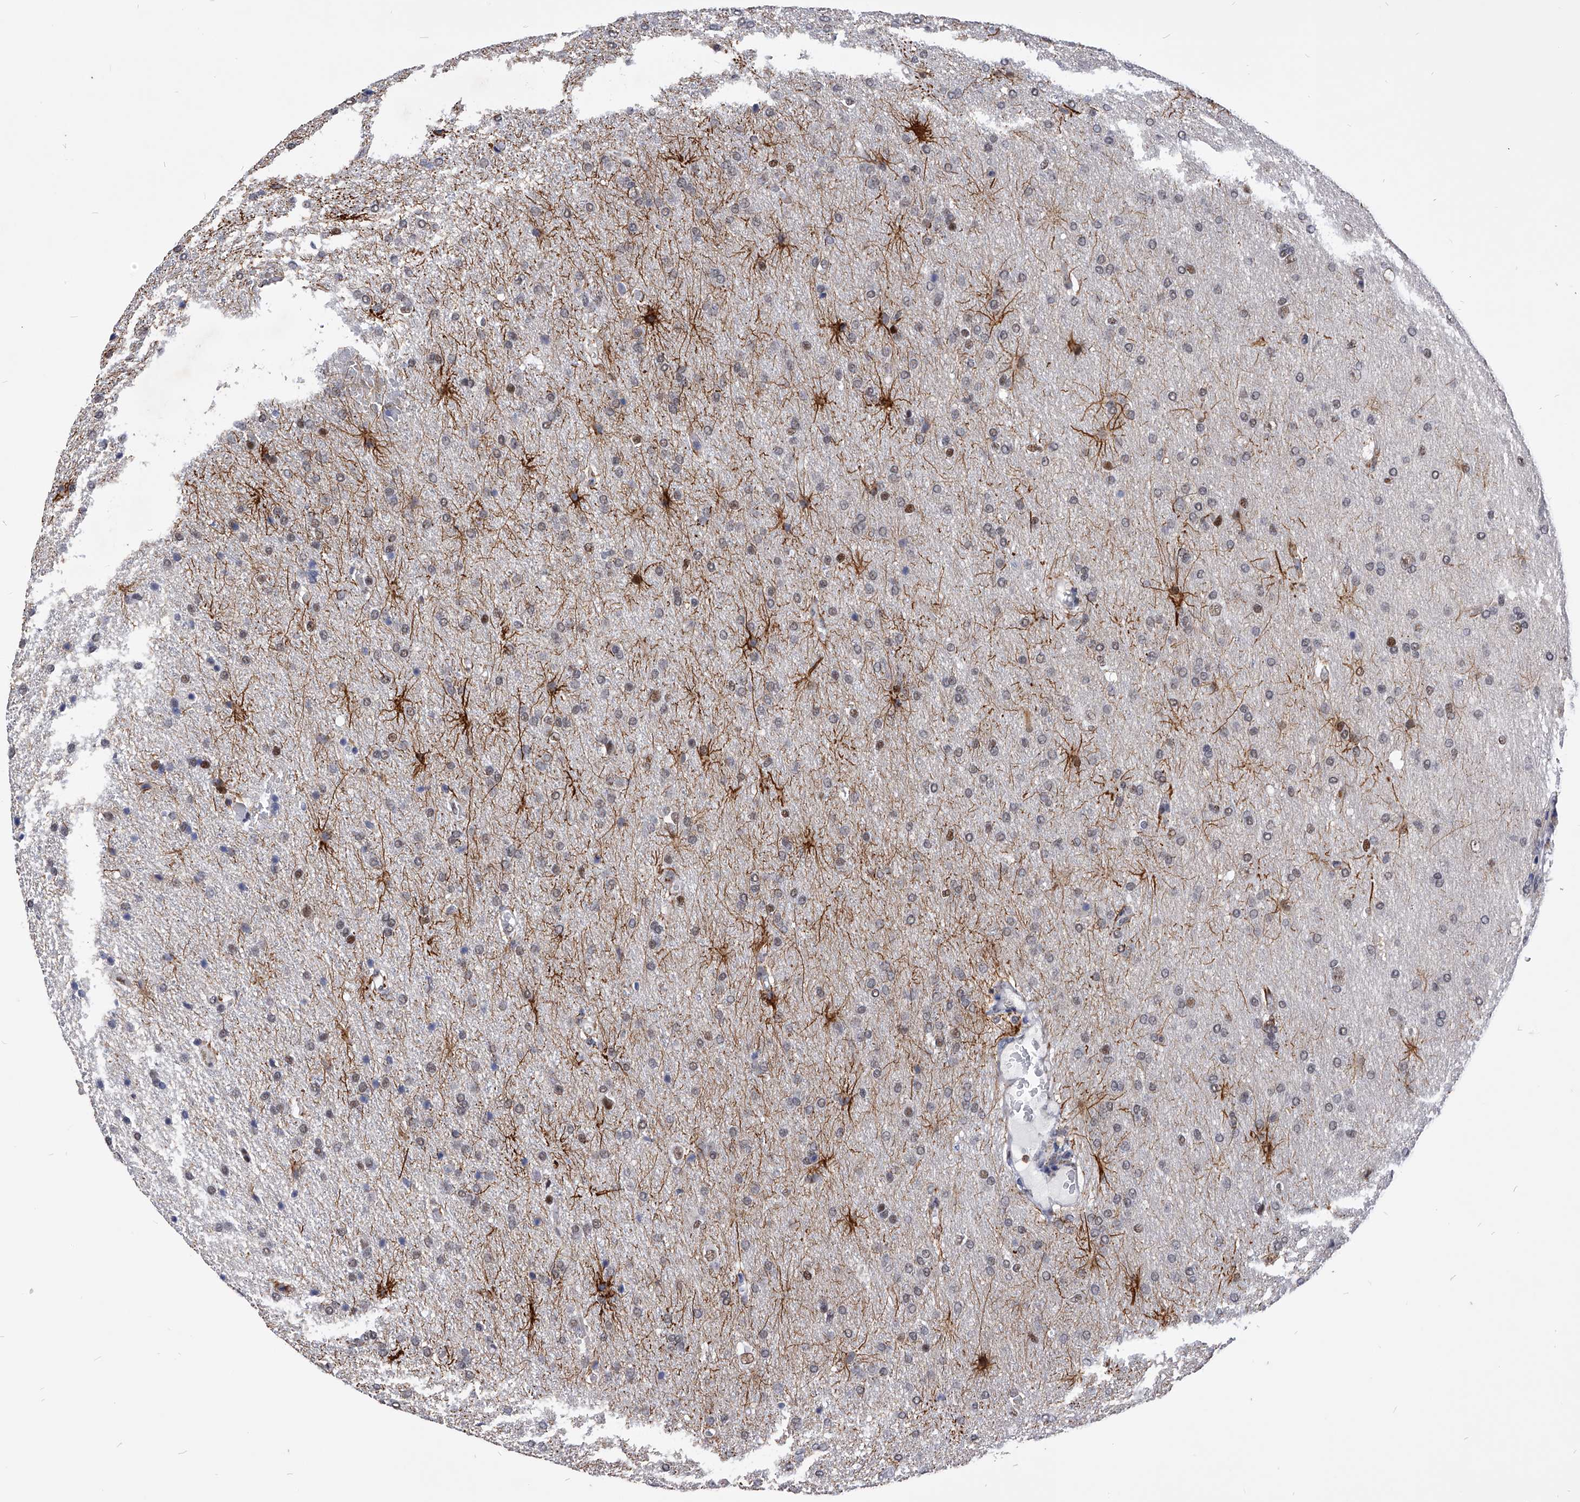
{"staining": {"intensity": "weak", "quantity": "25%-75%", "location": "nuclear"}, "tissue": "glioma", "cell_type": "Tumor cells", "image_type": "cancer", "snomed": [{"axis": "morphology", "description": "Glioma, malignant, High grade"}, {"axis": "topography", "description": "Brain"}], "caption": "A photomicrograph of human glioma stained for a protein exhibits weak nuclear brown staining in tumor cells.", "gene": "TESK2", "patient": {"sex": "male", "age": 72}}